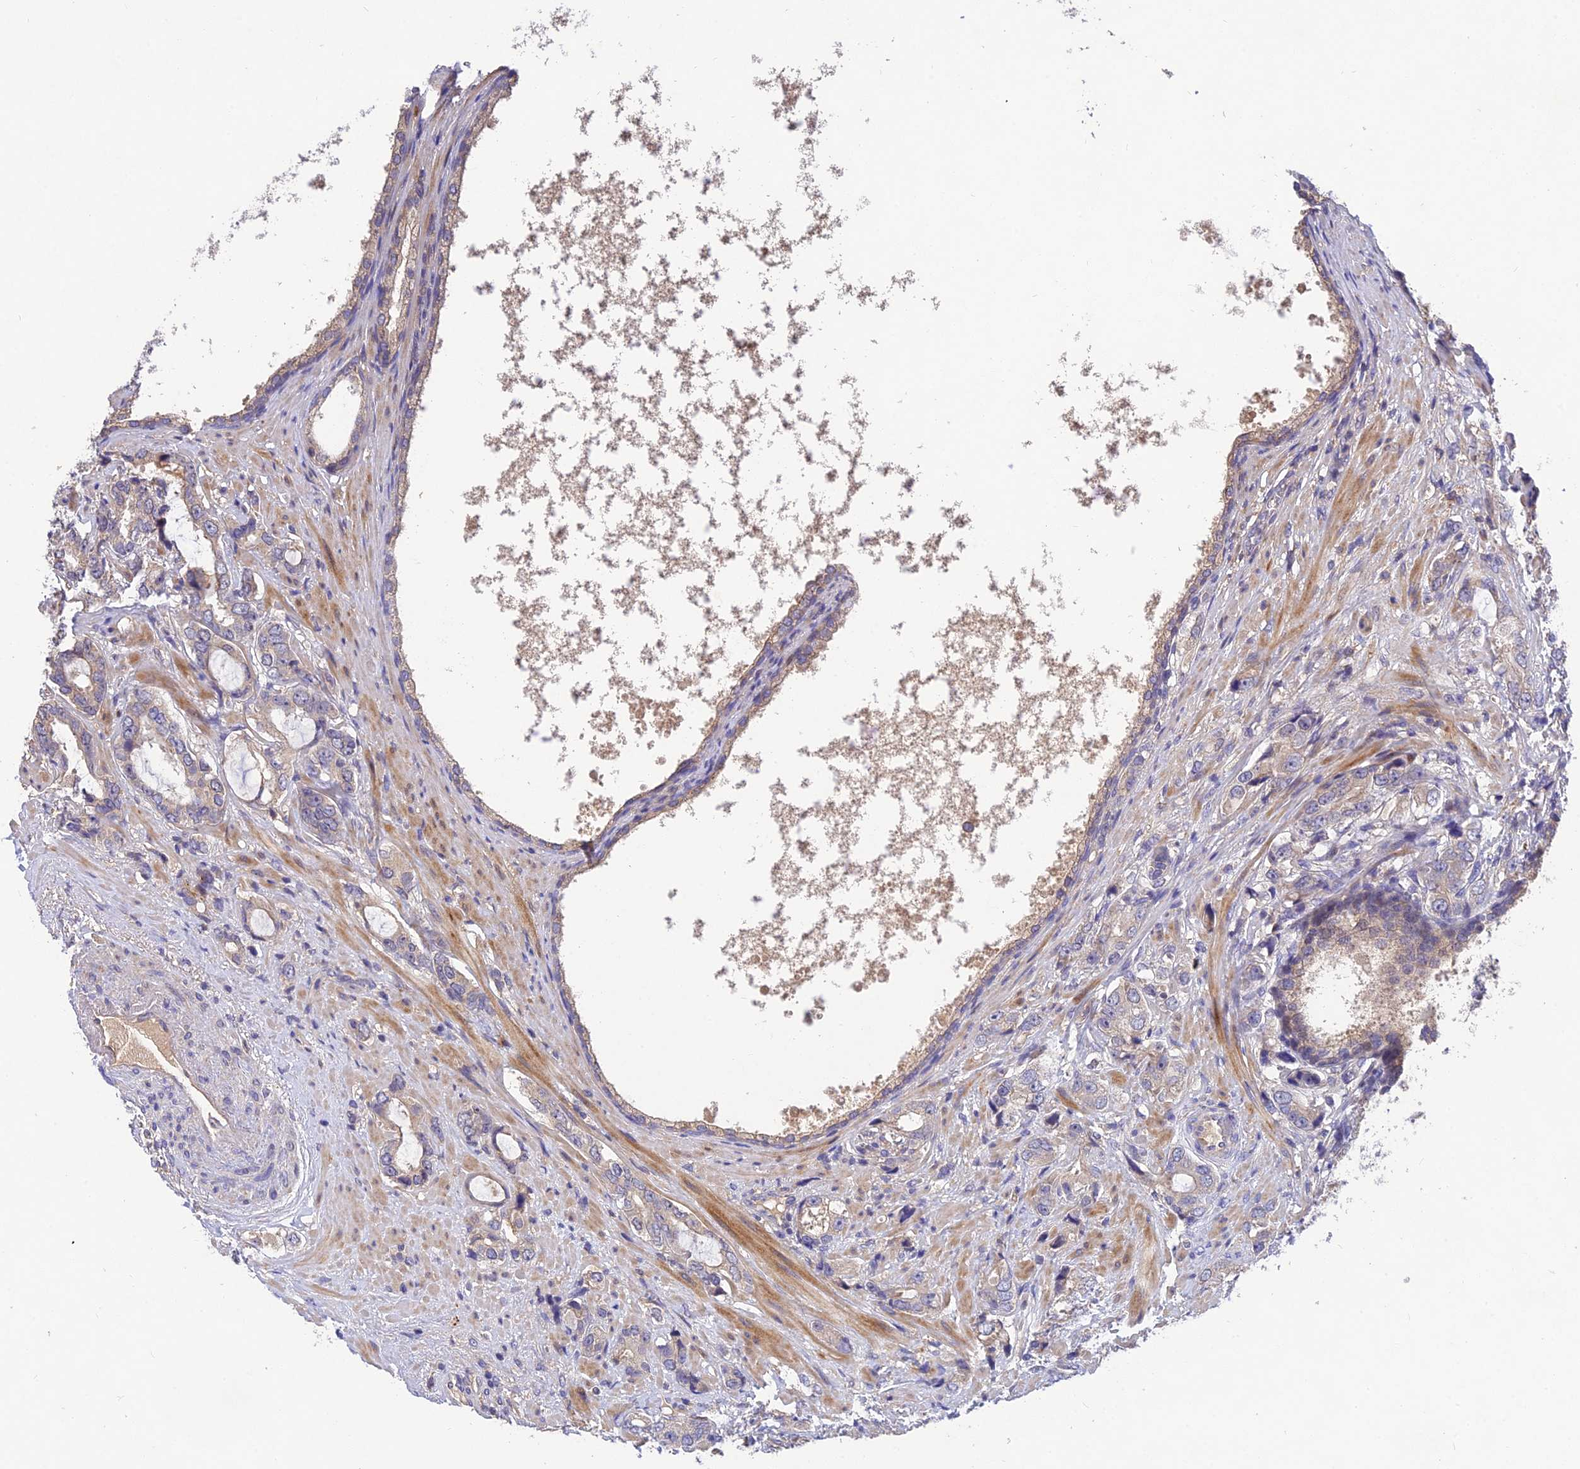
{"staining": {"intensity": "negative", "quantity": "none", "location": "none"}, "tissue": "prostate cancer", "cell_type": "Tumor cells", "image_type": "cancer", "snomed": [{"axis": "morphology", "description": "Adenocarcinoma, High grade"}, {"axis": "topography", "description": "Prostate"}], "caption": "An IHC image of prostate cancer is shown. There is no staining in tumor cells of prostate cancer.", "gene": "DENND5B", "patient": {"sex": "male", "age": 75}}